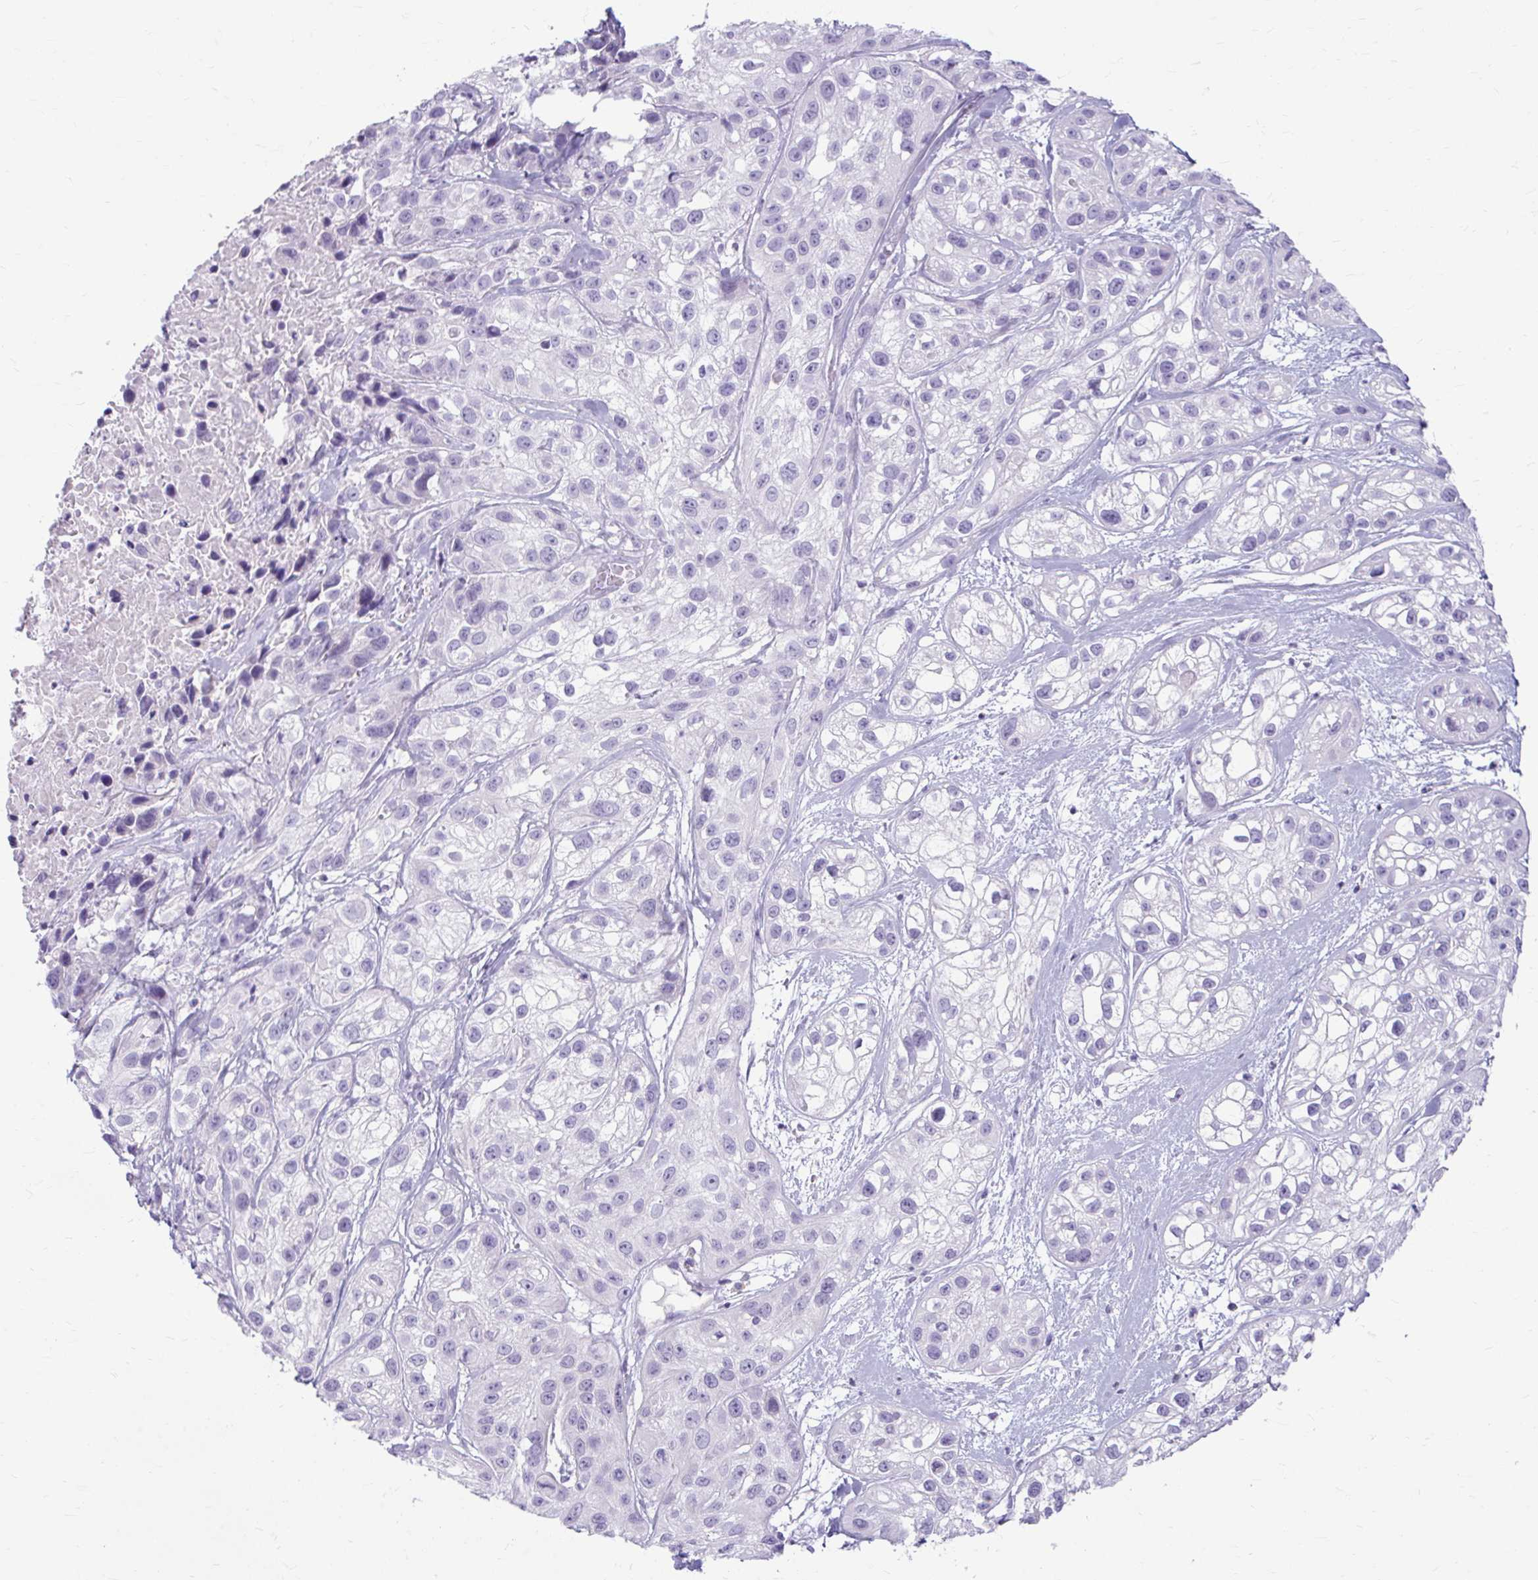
{"staining": {"intensity": "negative", "quantity": "none", "location": "none"}, "tissue": "skin cancer", "cell_type": "Tumor cells", "image_type": "cancer", "snomed": [{"axis": "morphology", "description": "Squamous cell carcinoma, NOS"}, {"axis": "topography", "description": "Skin"}], "caption": "IHC photomicrograph of neoplastic tissue: skin cancer stained with DAB (3,3'-diaminobenzidine) reveals no significant protein expression in tumor cells. (Immunohistochemistry (ihc), brightfield microscopy, high magnification).", "gene": "CHIA", "patient": {"sex": "male", "age": 82}}